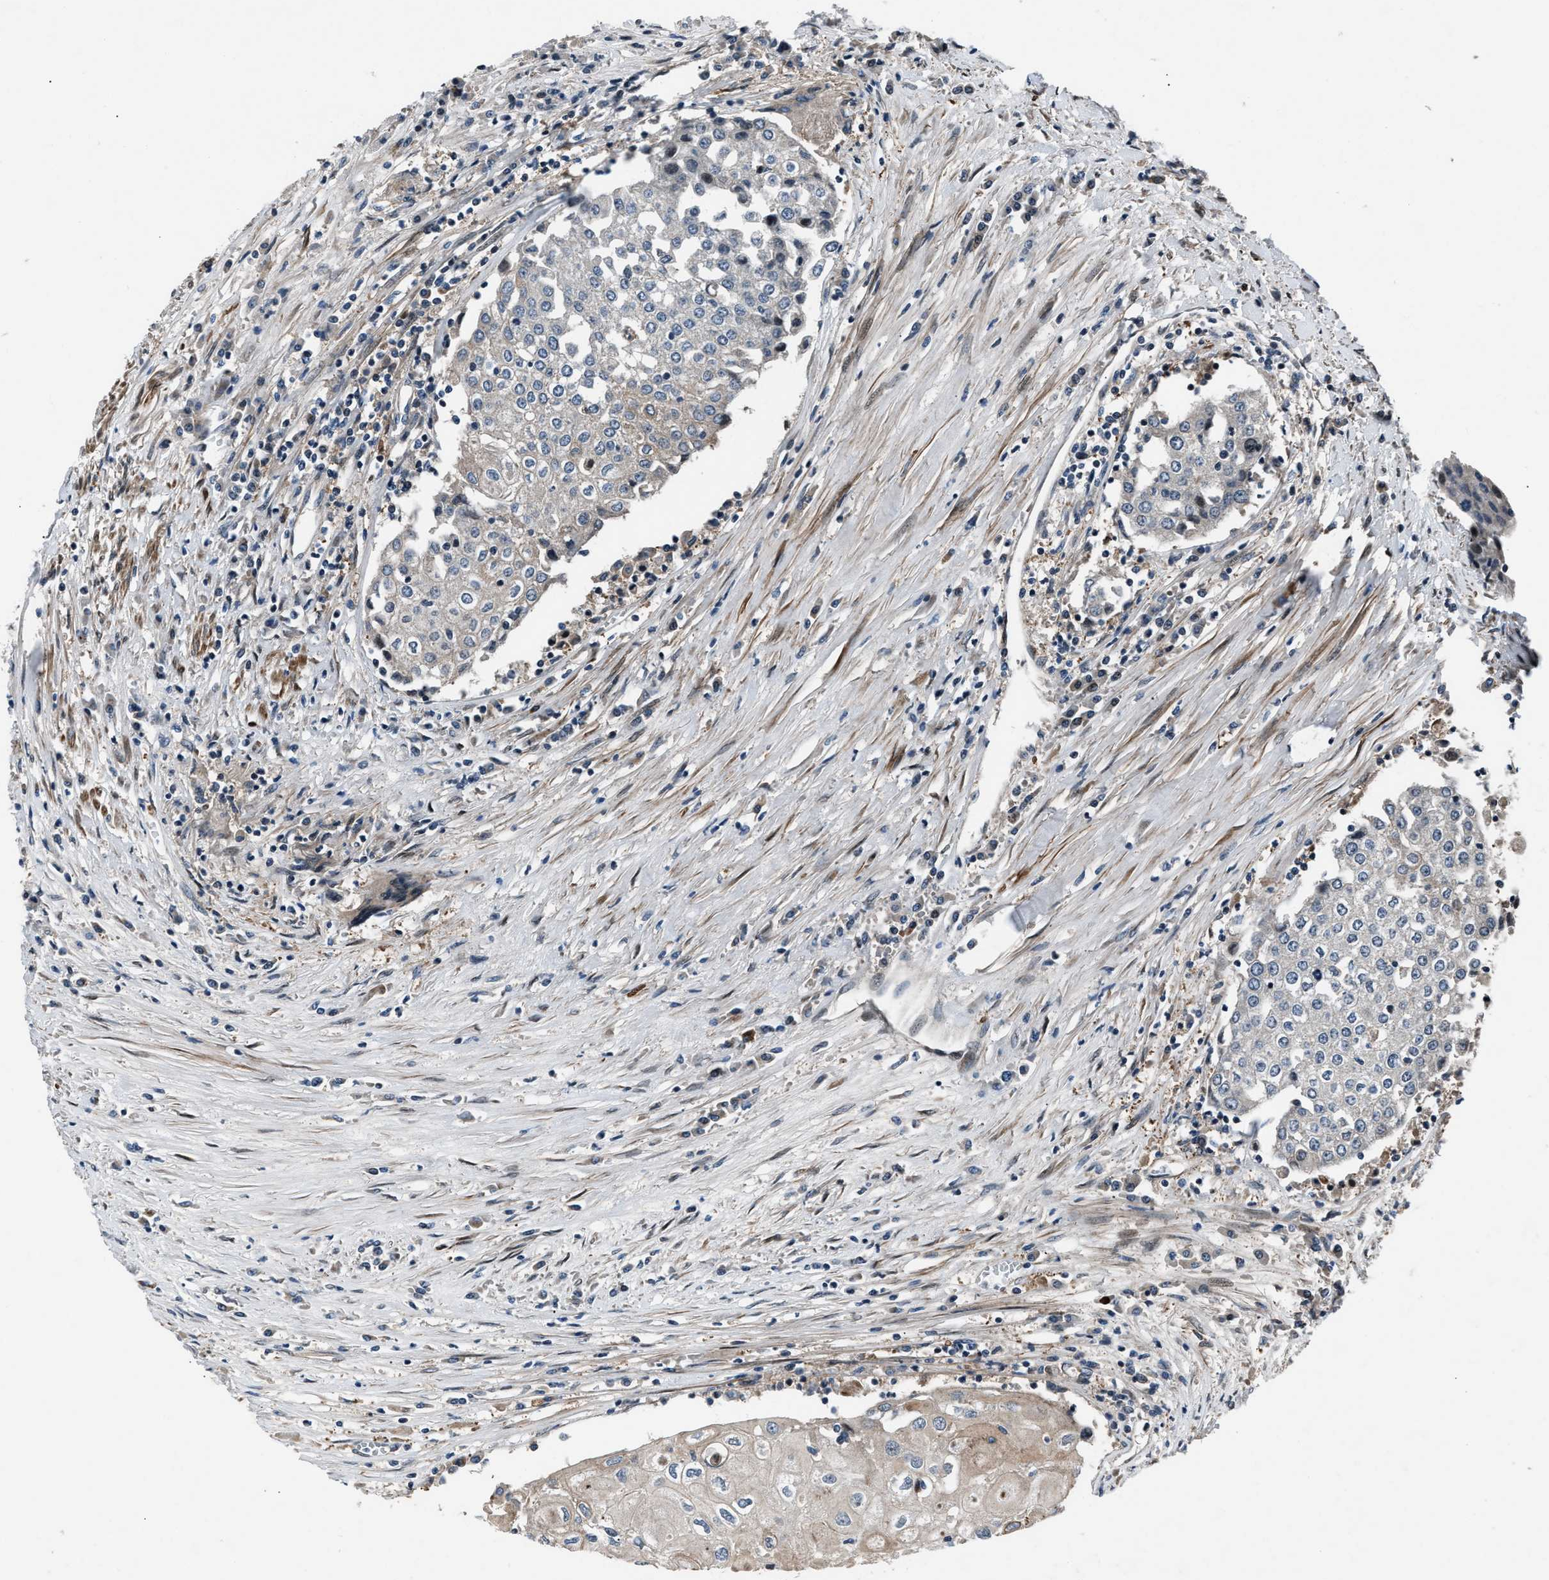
{"staining": {"intensity": "weak", "quantity": "<25%", "location": "cytoplasmic/membranous"}, "tissue": "urothelial cancer", "cell_type": "Tumor cells", "image_type": "cancer", "snomed": [{"axis": "morphology", "description": "Urothelial carcinoma, High grade"}, {"axis": "topography", "description": "Urinary bladder"}], "caption": "An immunohistochemistry (IHC) micrograph of urothelial cancer is shown. There is no staining in tumor cells of urothelial cancer.", "gene": "DYNC2I1", "patient": {"sex": "female", "age": 85}}